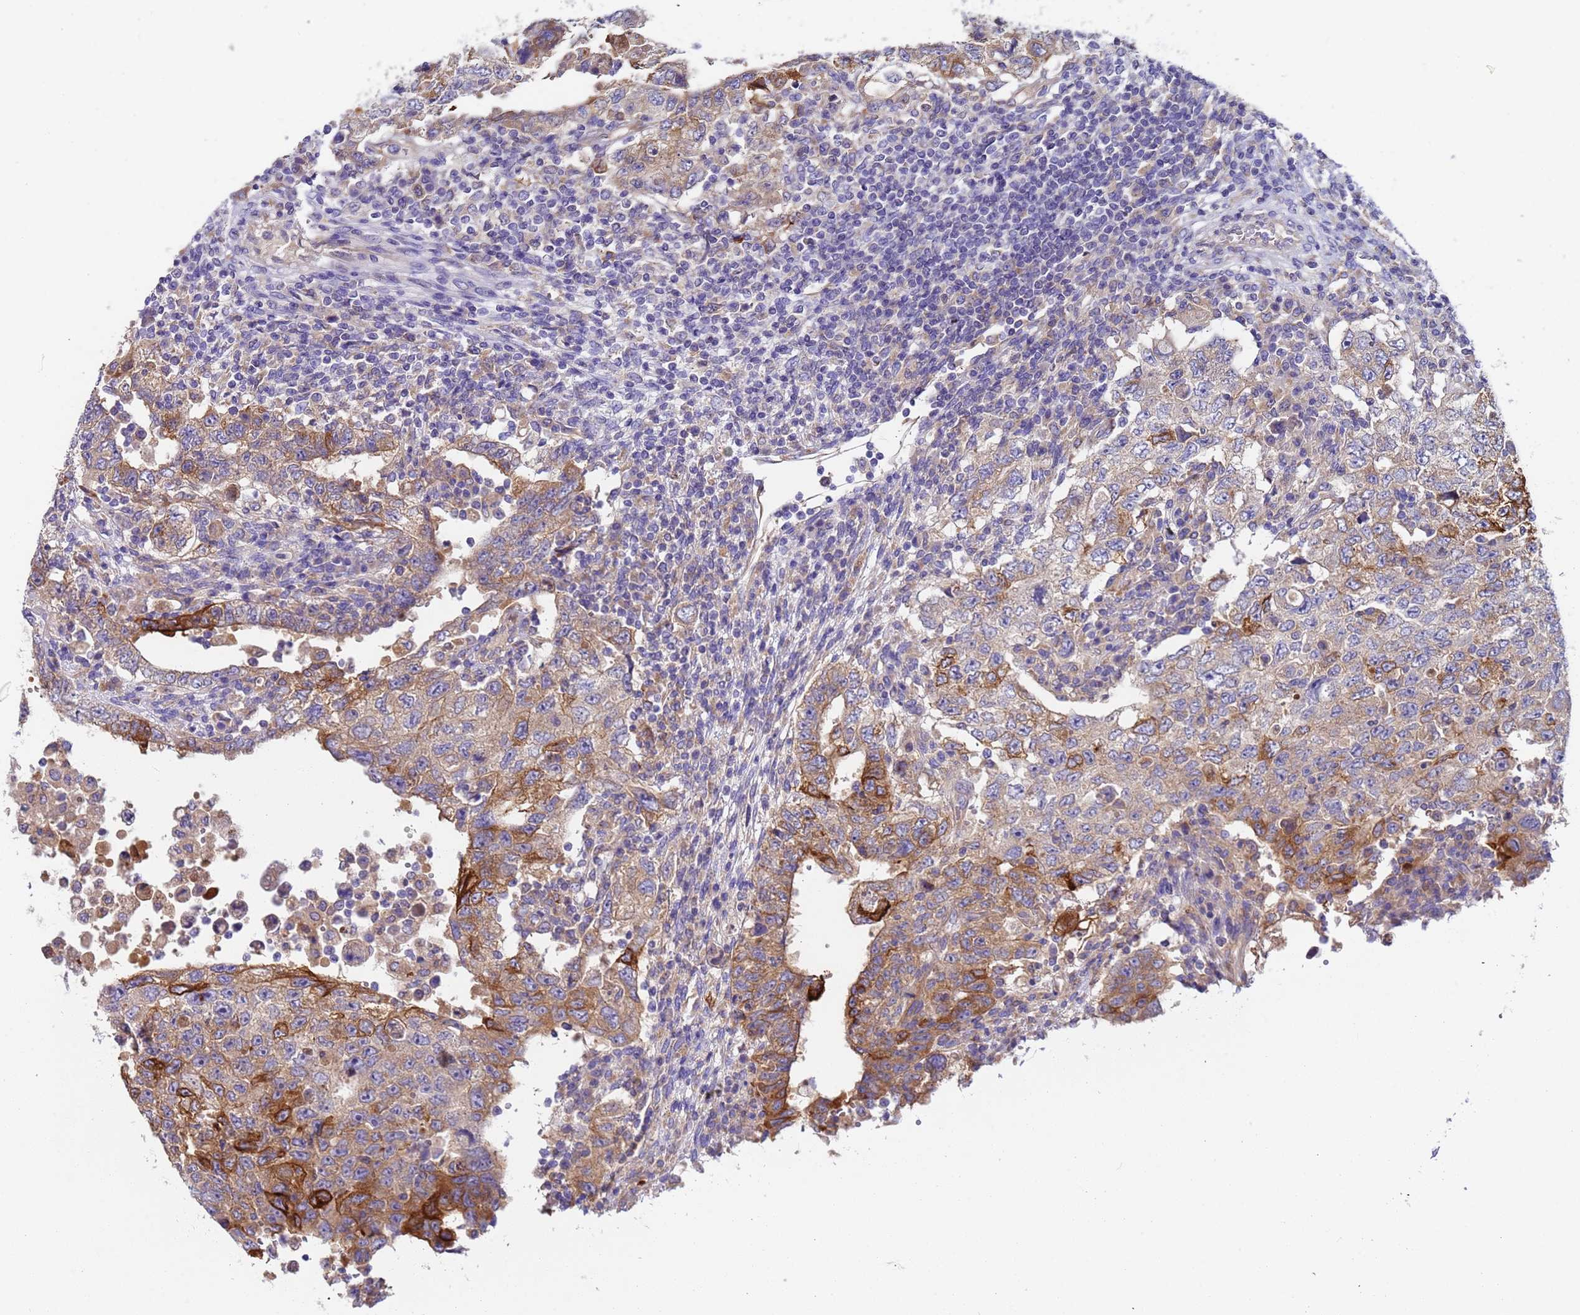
{"staining": {"intensity": "moderate", "quantity": "25%-75%", "location": "cytoplasmic/membranous"}, "tissue": "testis cancer", "cell_type": "Tumor cells", "image_type": "cancer", "snomed": [{"axis": "morphology", "description": "Carcinoma, Embryonal, NOS"}, {"axis": "topography", "description": "Testis"}], "caption": "Immunohistochemical staining of human testis cancer (embryonal carcinoma) exhibits medium levels of moderate cytoplasmic/membranous protein expression in about 25%-75% of tumor cells.", "gene": "PAQR7", "patient": {"sex": "male", "age": 26}}